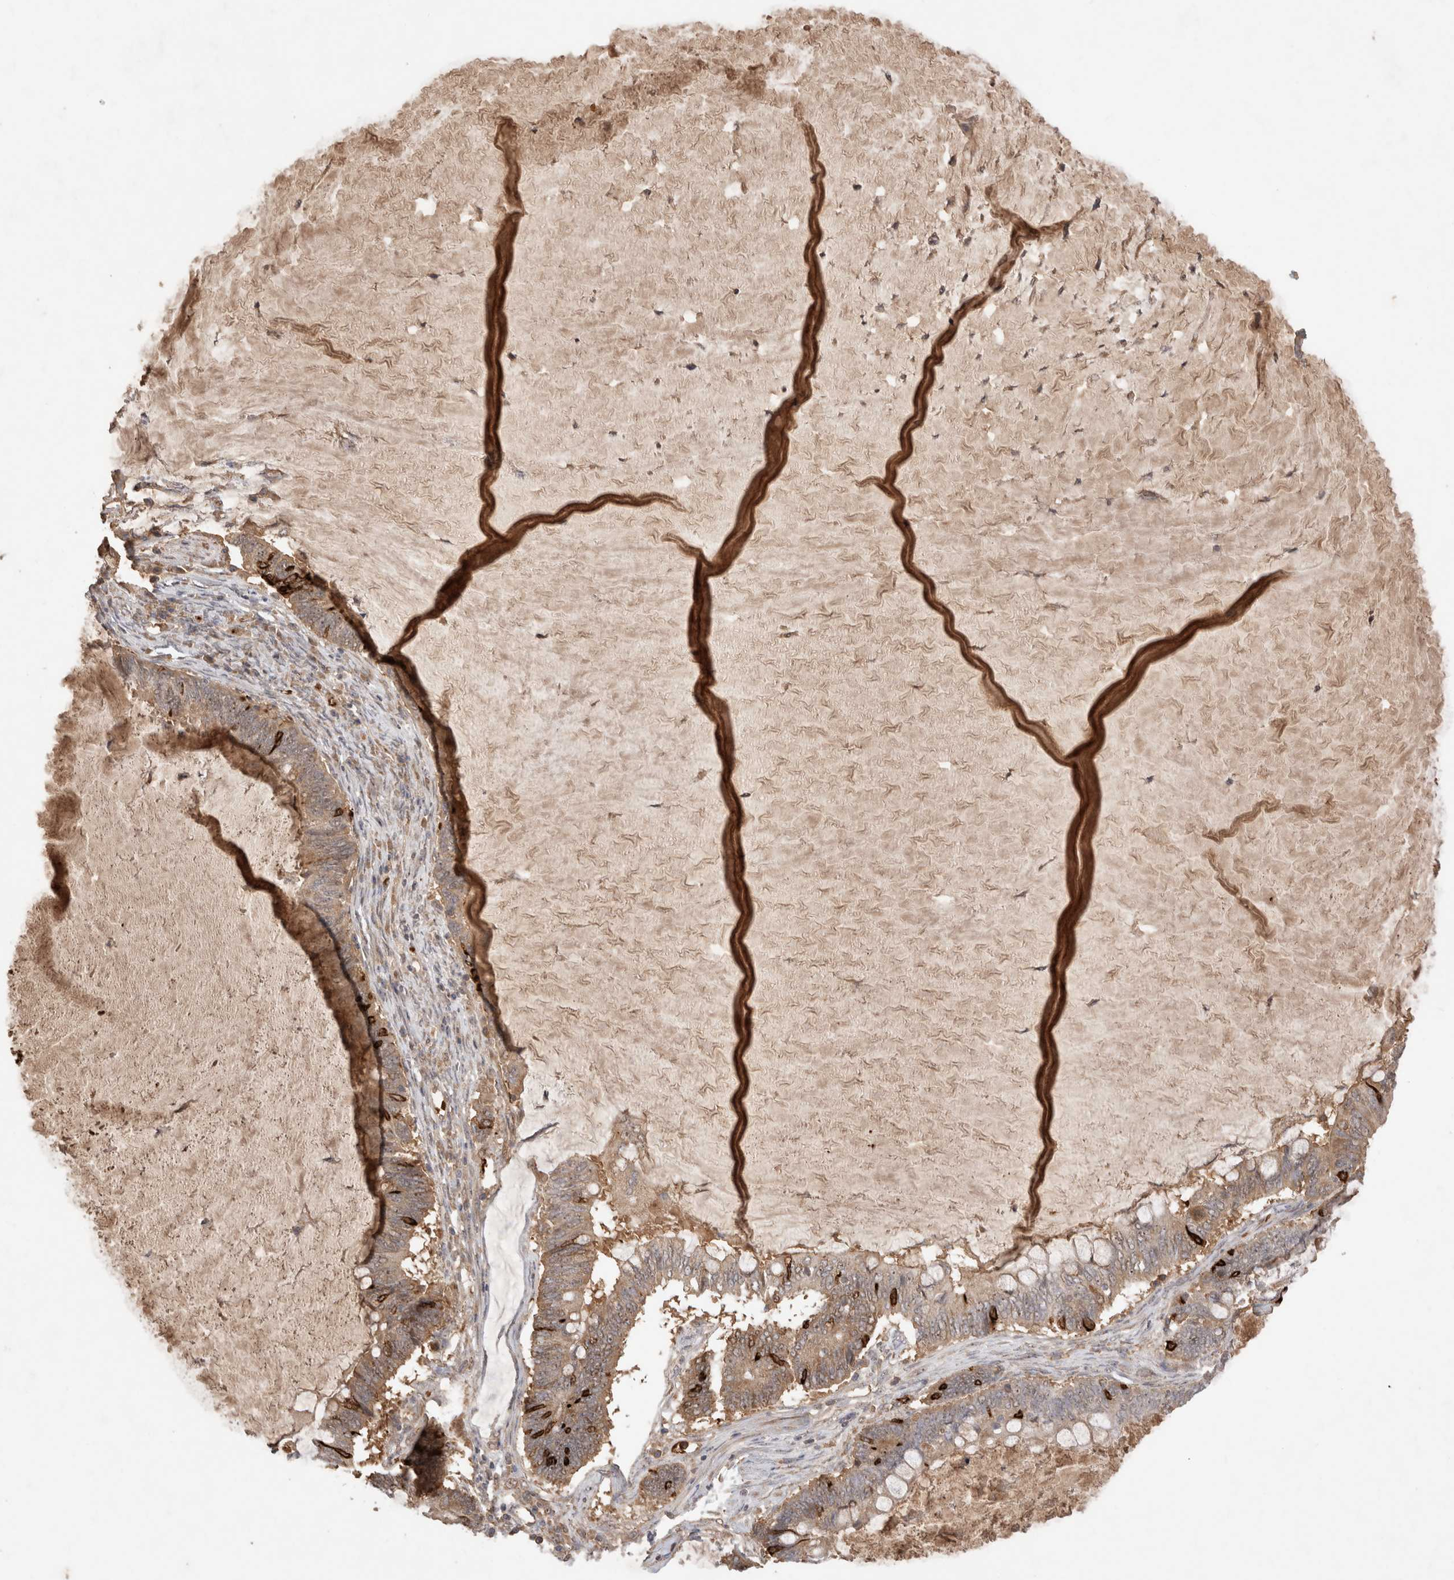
{"staining": {"intensity": "moderate", "quantity": ">75%", "location": "cytoplasmic/membranous"}, "tissue": "ovarian cancer", "cell_type": "Tumor cells", "image_type": "cancer", "snomed": [{"axis": "morphology", "description": "Cystadenocarcinoma, mucinous, NOS"}, {"axis": "topography", "description": "Ovary"}], "caption": "Tumor cells exhibit moderate cytoplasmic/membranous positivity in about >75% of cells in ovarian cancer (mucinous cystadenocarcinoma).", "gene": "FAM221A", "patient": {"sex": "female", "age": 61}}